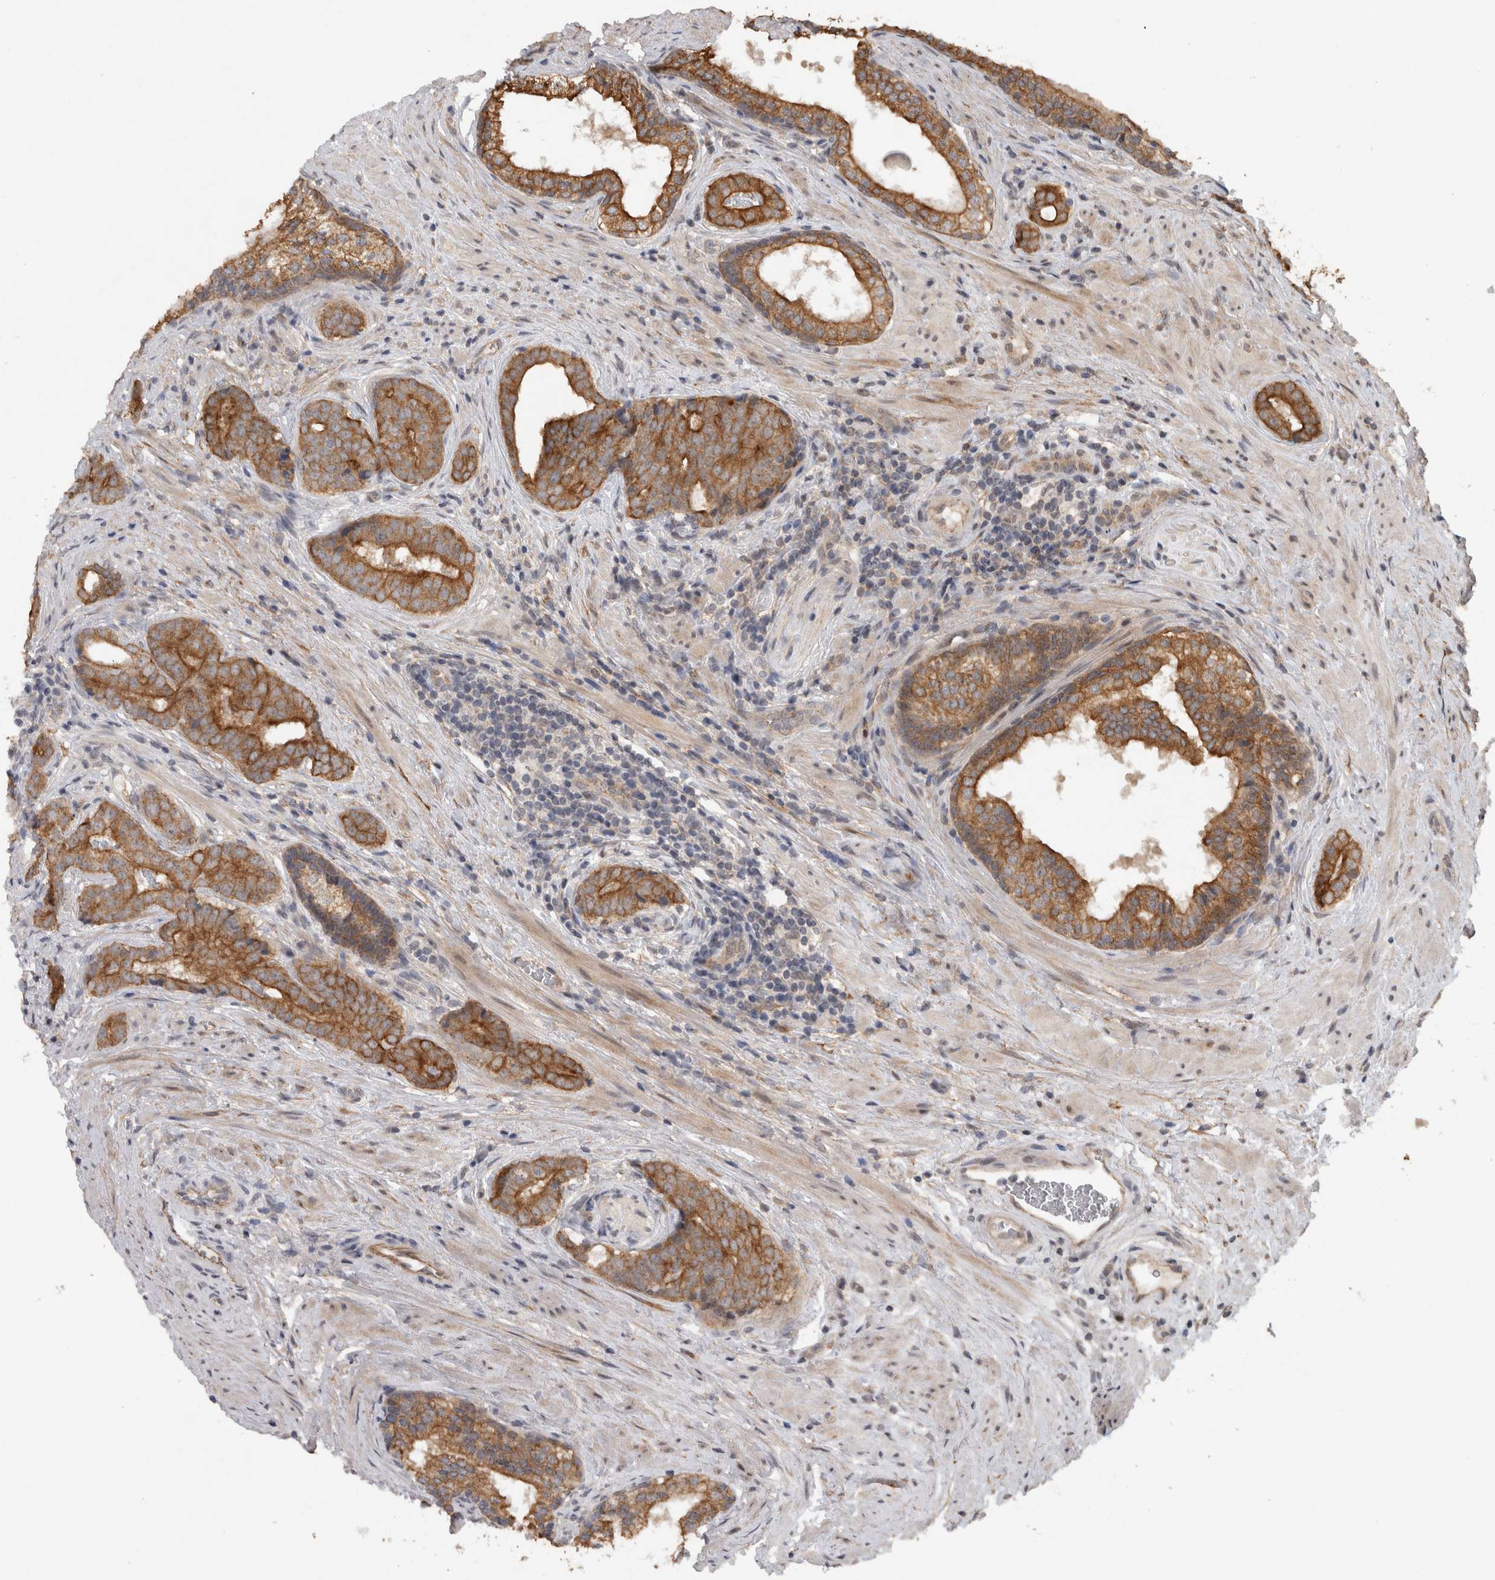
{"staining": {"intensity": "strong", "quantity": ">75%", "location": "cytoplasmic/membranous"}, "tissue": "prostate cancer", "cell_type": "Tumor cells", "image_type": "cancer", "snomed": [{"axis": "morphology", "description": "Adenocarcinoma, High grade"}, {"axis": "topography", "description": "Prostate"}], "caption": "Immunohistochemical staining of prostate cancer (high-grade adenocarcinoma) shows high levels of strong cytoplasmic/membranous staining in about >75% of tumor cells. (brown staining indicates protein expression, while blue staining denotes nuclei).", "gene": "RHPN1", "patient": {"sex": "male", "age": 56}}